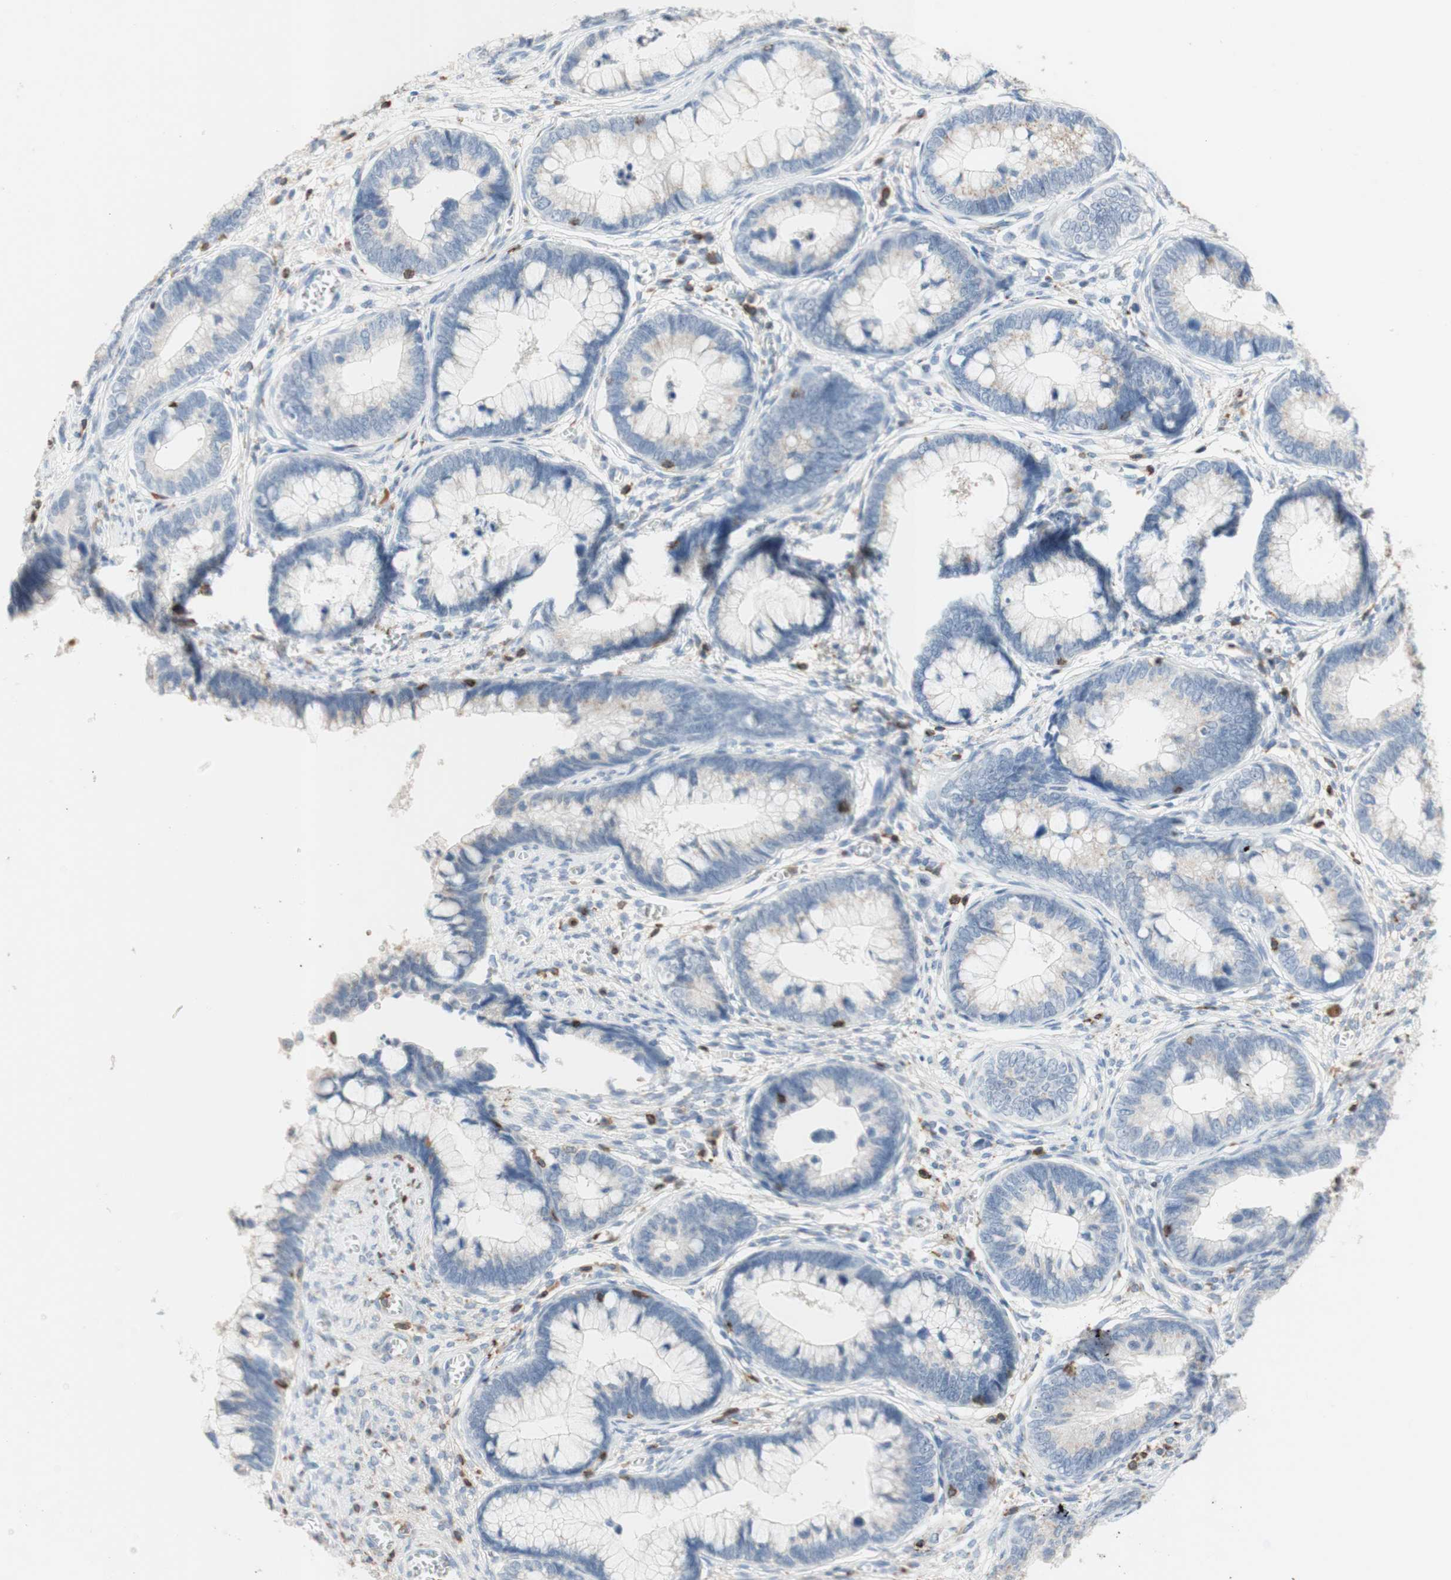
{"staining": {"intensity": "negative", "quantity": "none", "location": "none"}, "tissue": "cervical cancer", "cell_type": "Tumor cells", "image_type": "cancer", "snomed": [{"axis": "morphology", "description": "Adenocarcinoma, NOS"}, {"axis": "topography", "description": "Cervix"}], "caption": "A micrograph of cervical adenocarcinoma stained for a protein displays no brown staining in tumor cells. (Brightfield microscopy of DAB immunohistochemistry (IHC) at high magnification).", "gene": "SPINK6", "patient": {"sex": "female", "age": 44}}